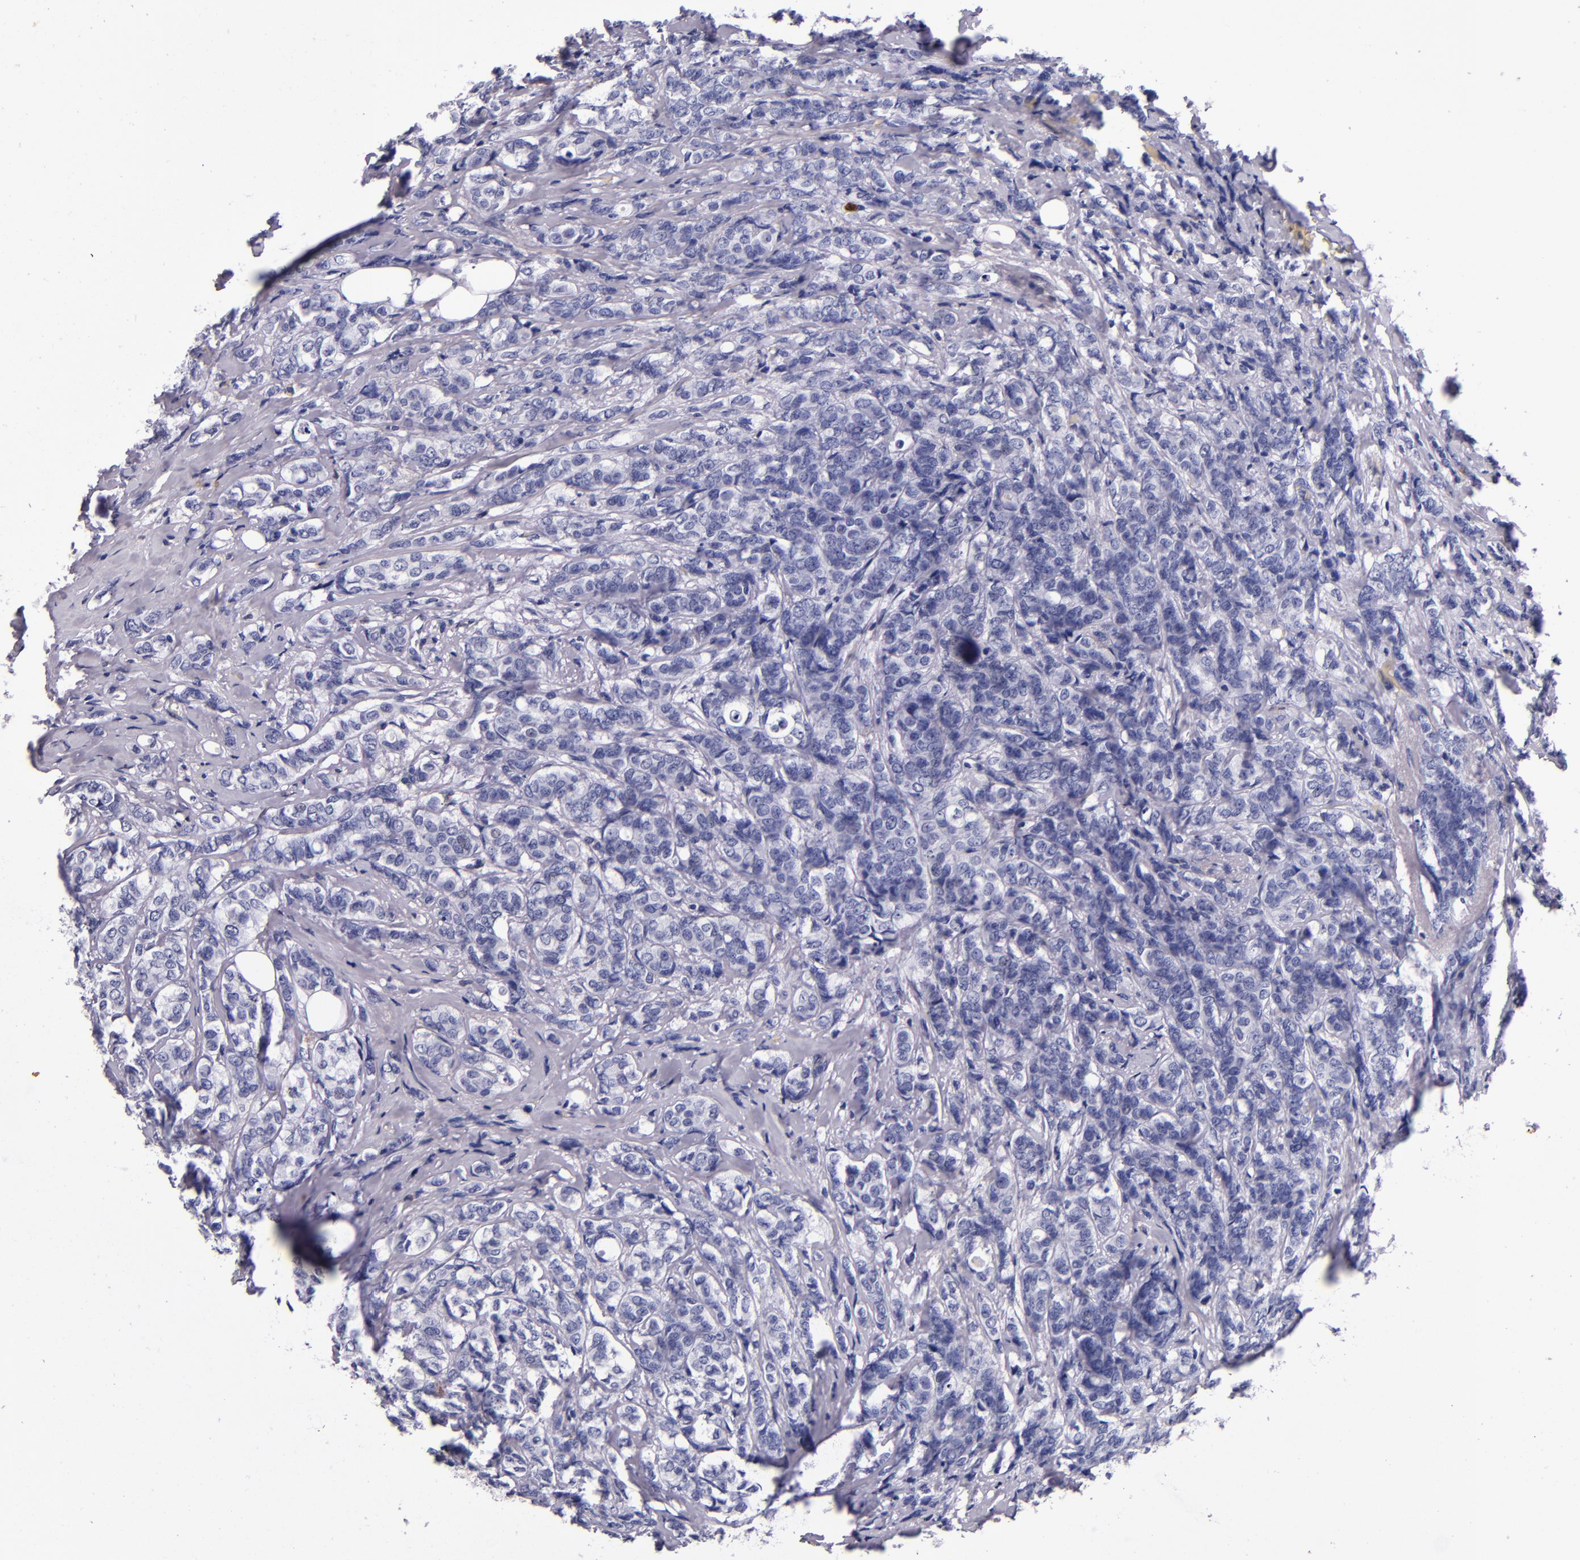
{"staining": {"intensity": "negative", "quantity": "none", "location": "none"}, "tissue": "breast cancer", "cell_type": "Tumor cells", "image_type": "cancer", "snomed": [{"axis": "morphology", "description": "Lobular carcinoma"}, {"axis": "topography", "description": "Breast"}], "caption": "The immunohistochemistry histopathology image has no significant positivity in tumor cells of lobular carcinoma (breast) tissue. Nuclei are stained in blue.", "gene": "S100A8", "patient": {"sex": "female", "age": 60}}